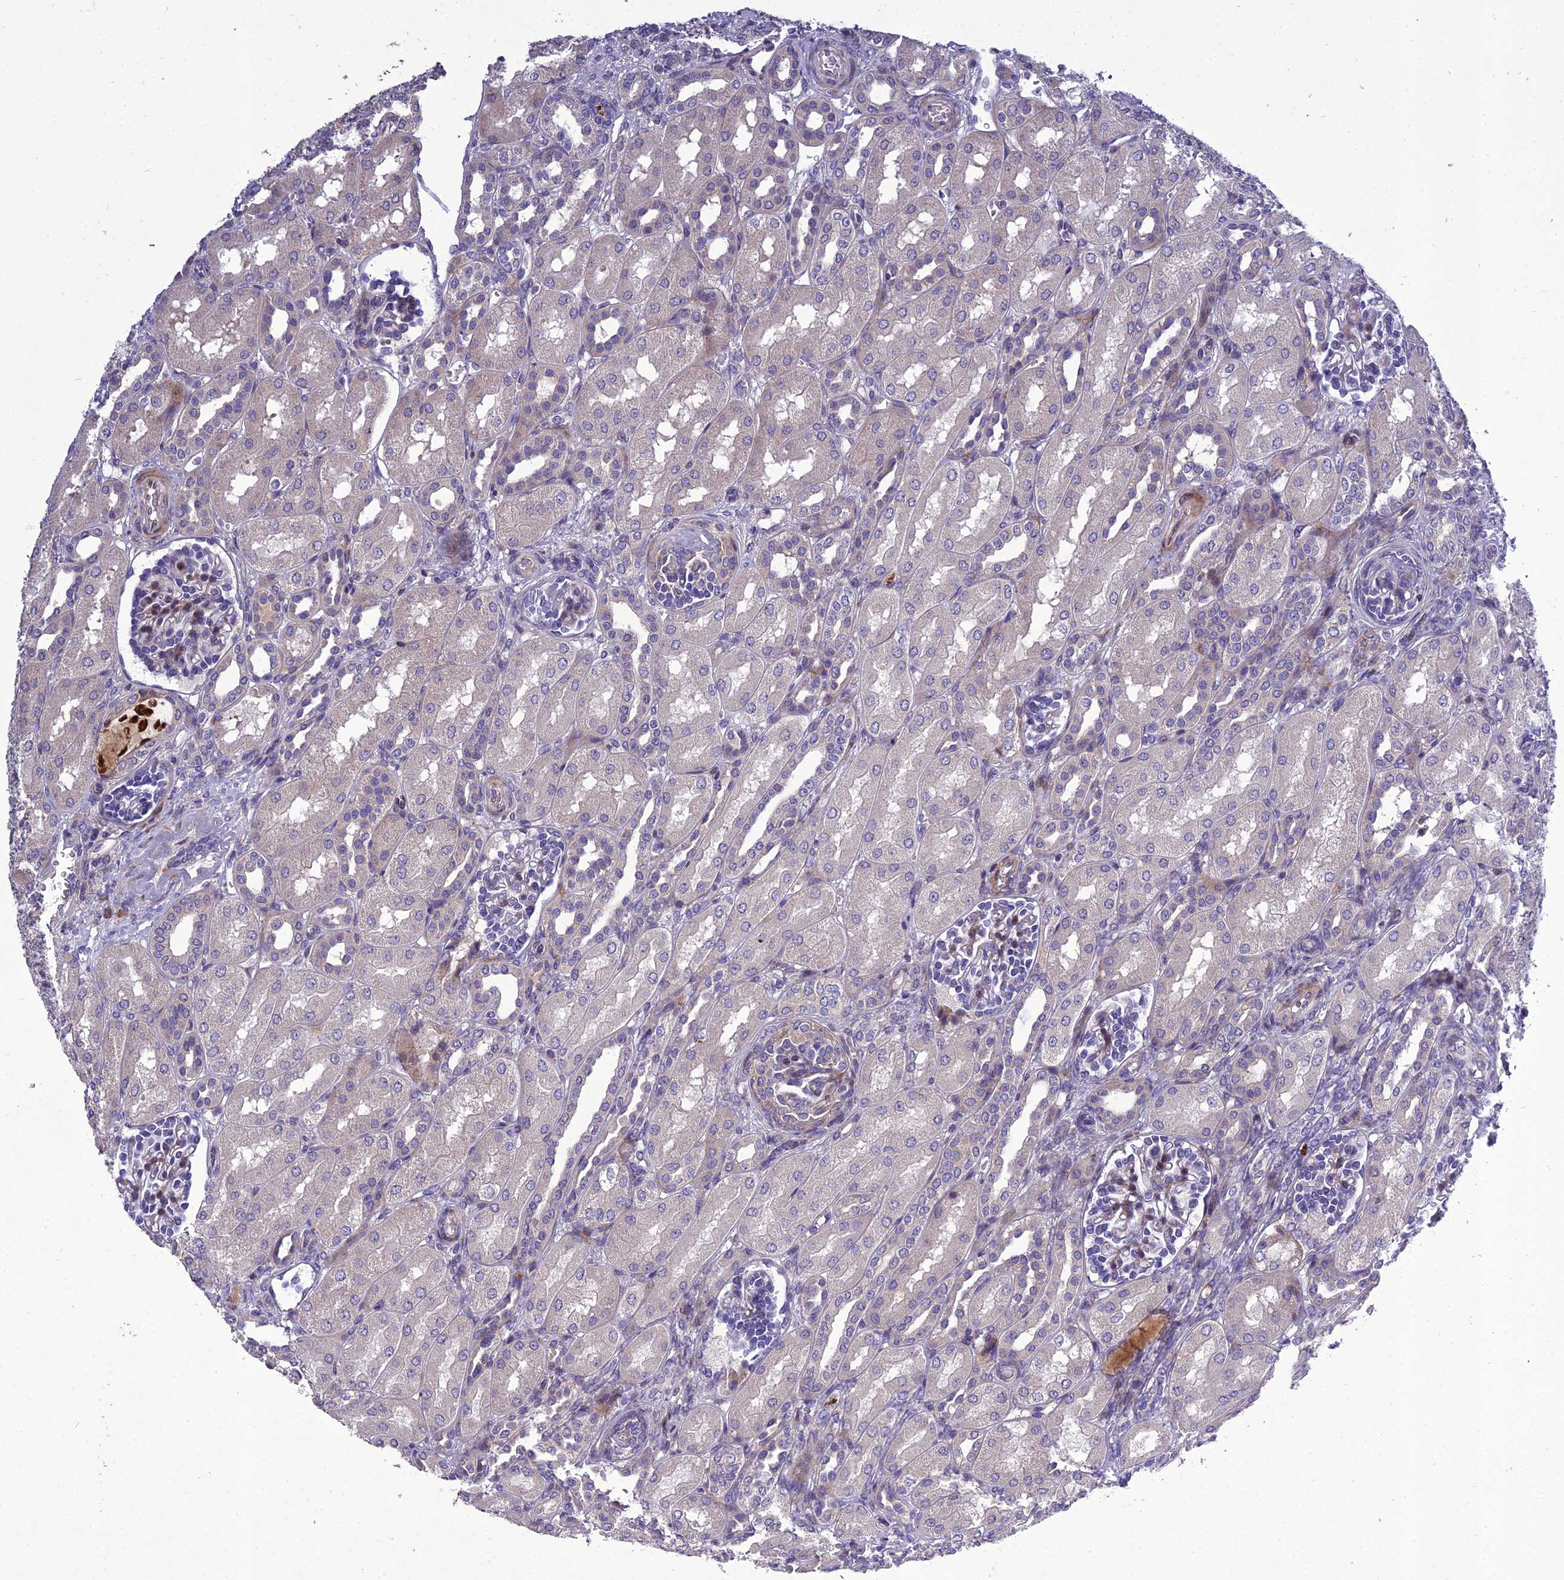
{"staining": {"intensity": "negative", "quantity": "none", "location": "none"}, "tissue": "kidney", "cell_type": "Cells in glomeruli", "image_type": "normal", "snomed": [{"axis": "morphology", "description": "Normal tissue, NOS"}, {"axis": "morphology", "description": "Neoplasm, malignant, NOS"}, {"axis": "topography", "description": "Kidney"}], "caption": "IHC histopathology image of benign kidney: kidney stained with DAB (3,3'-diaminobenzidine) displays no significant protein expression in cells in glomeruli. (IHC, brightfield microscopy, high magnification).", "gene": "ADIPOR2", "patient": {"sex": "female", "age": 1}}